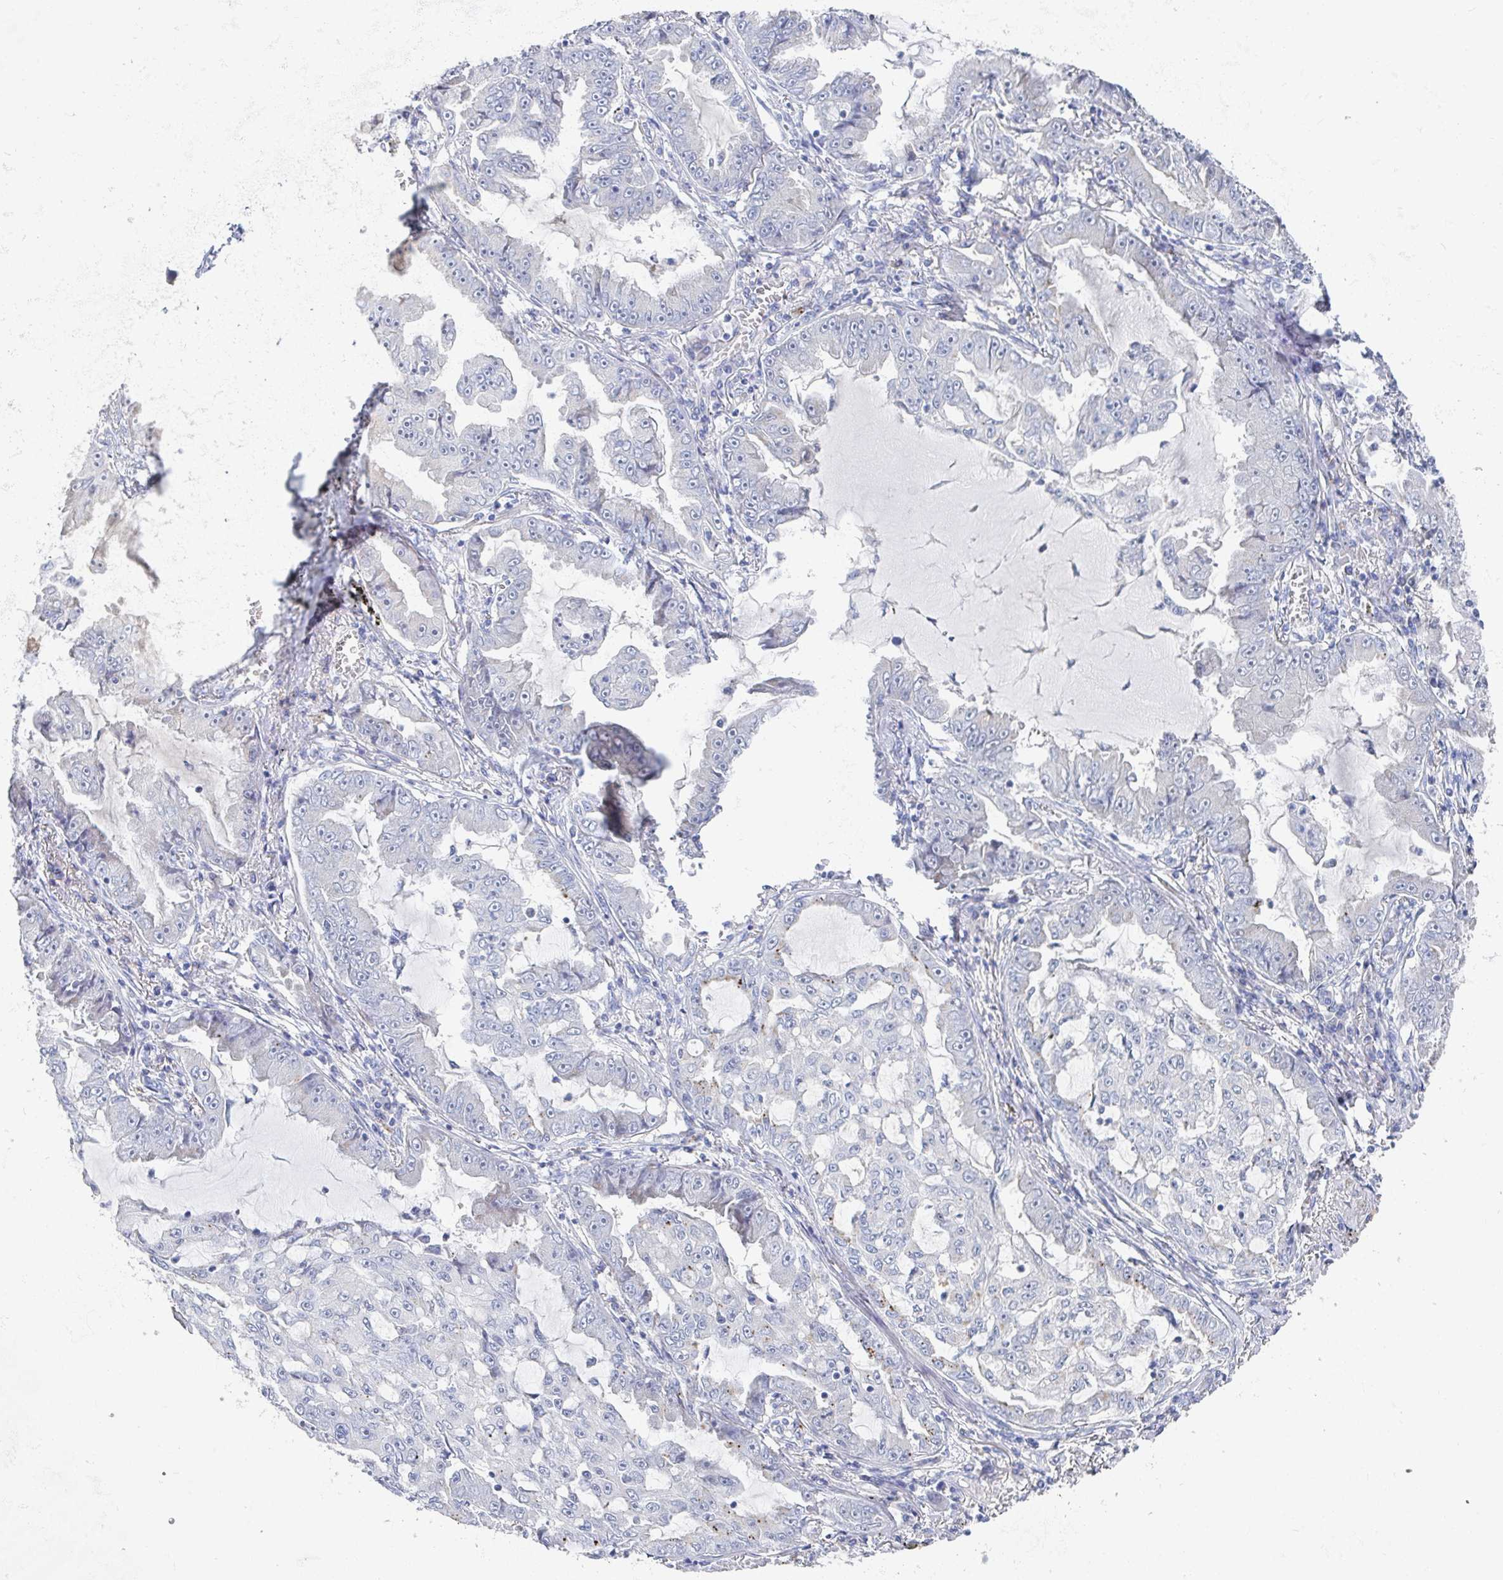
{"staining": {"intensity": "negative", "quantity": "none", "location": "none"}, "tissue": "lung cancer", "cell_type": "Tumor cells", "image_type": "cancer", "snomed": [{"axis": "morphology", "description": "Adenocarcinoma, NOS"}, {"axis": "topography", "description": "Lung"}], "caption": "A micrograph of human lung cancer is negative for staining in tumor cells. (Immunohistochemistry, brightfield microscopy, high magnification).", "gene": "ZNF430", "patient": {"sex": "female", "age": 52}}